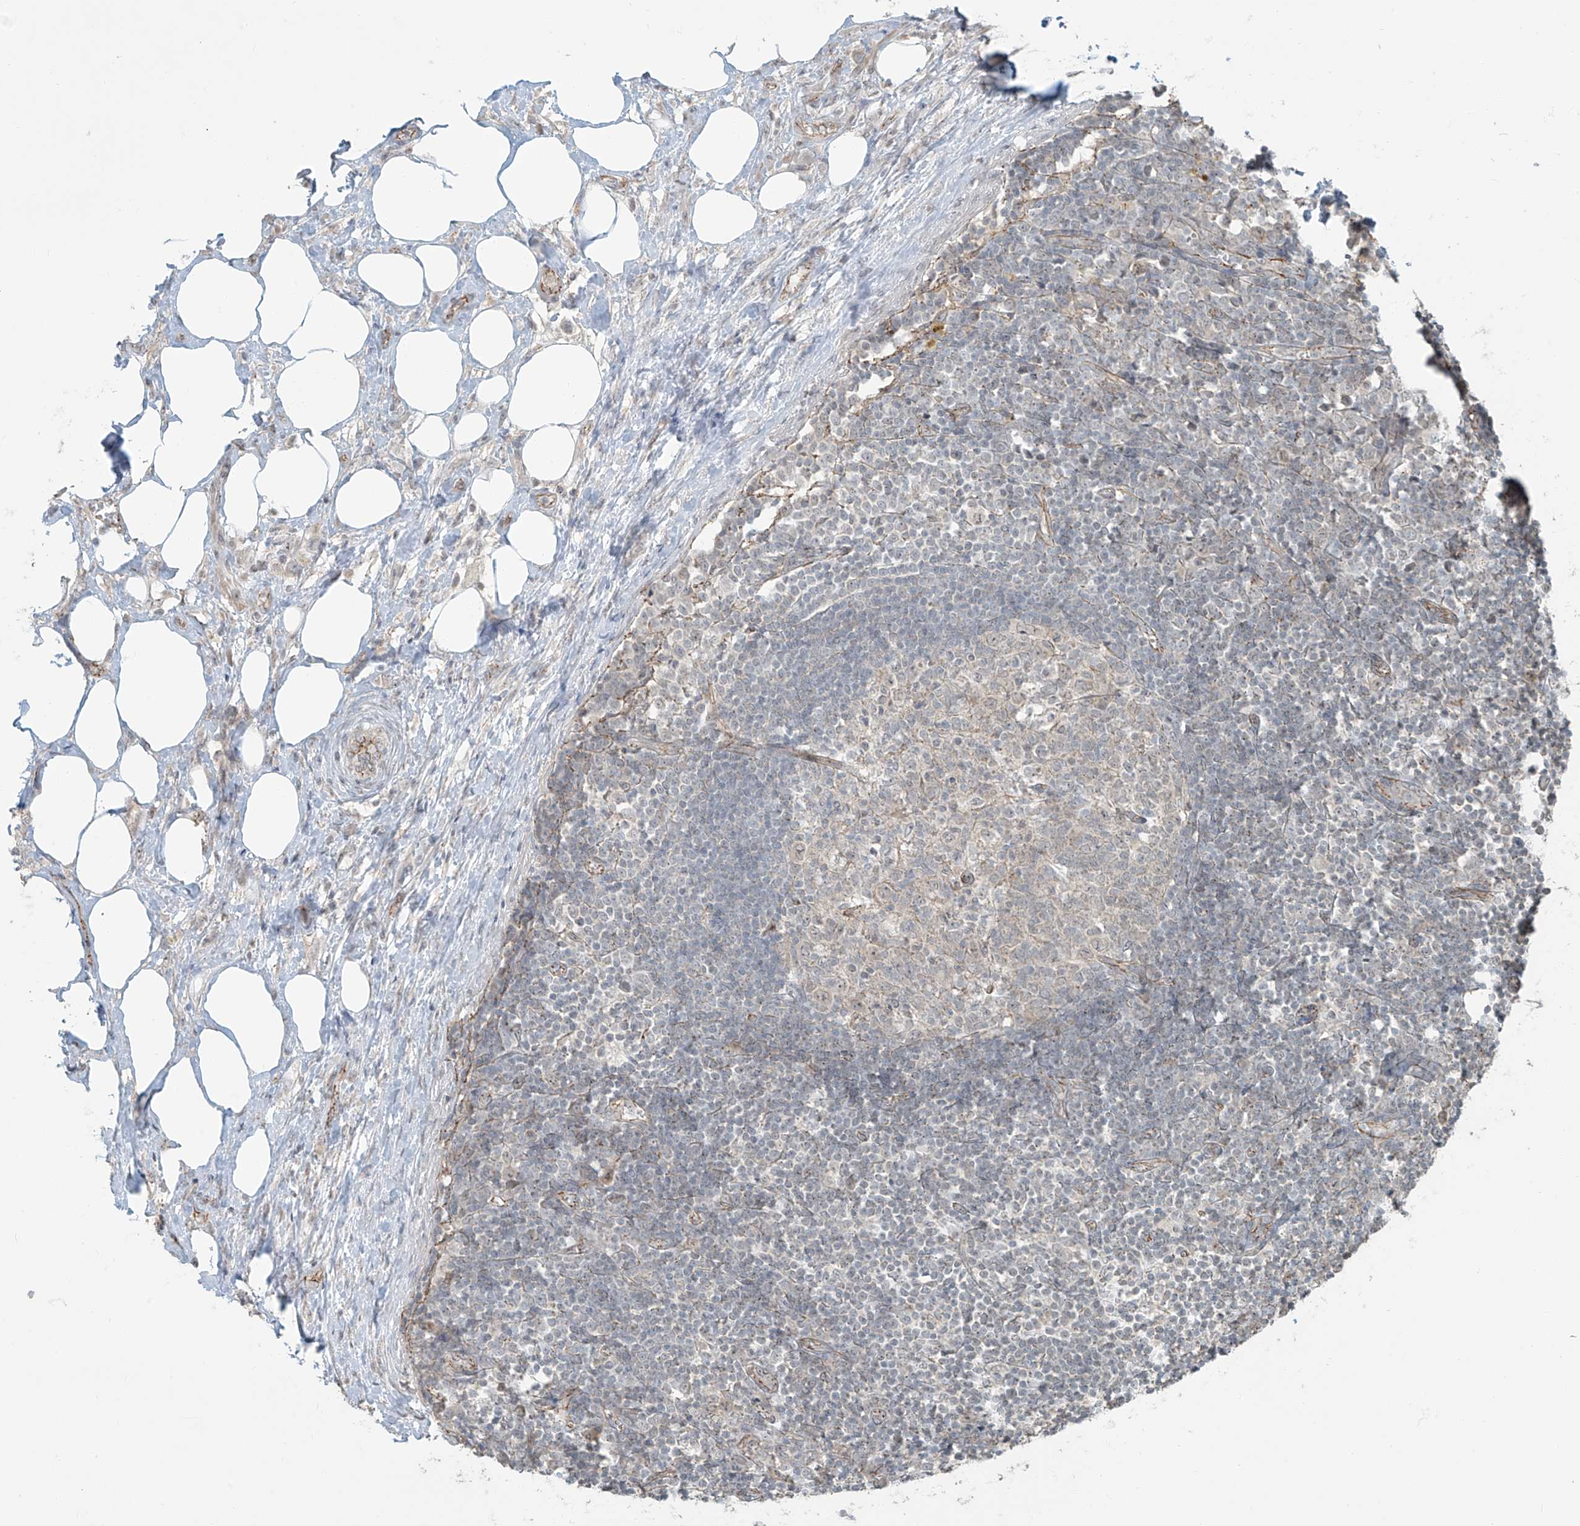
{"staining": {"intensity": "negative", "quantity": "none", "location": "none"}, "tissue": "lymph node", "cell_type": "Germinal center cells", "image_type": "normal", "snomed": [{"axis": "morphology", "description": "Normal tissue, NOS"}, {"axis": "morphology", "description": "Squamous cell carcinoma, metastatic, NOS"}, {"axis": "topography", "description": "Lymph node"}], "caption": "Immunohistochemical staining of benign human lymph node reveals no significant positivity in germinal center cells.", "gene": "ZNF16", "patient": {"sex": "male", "age": 73}}